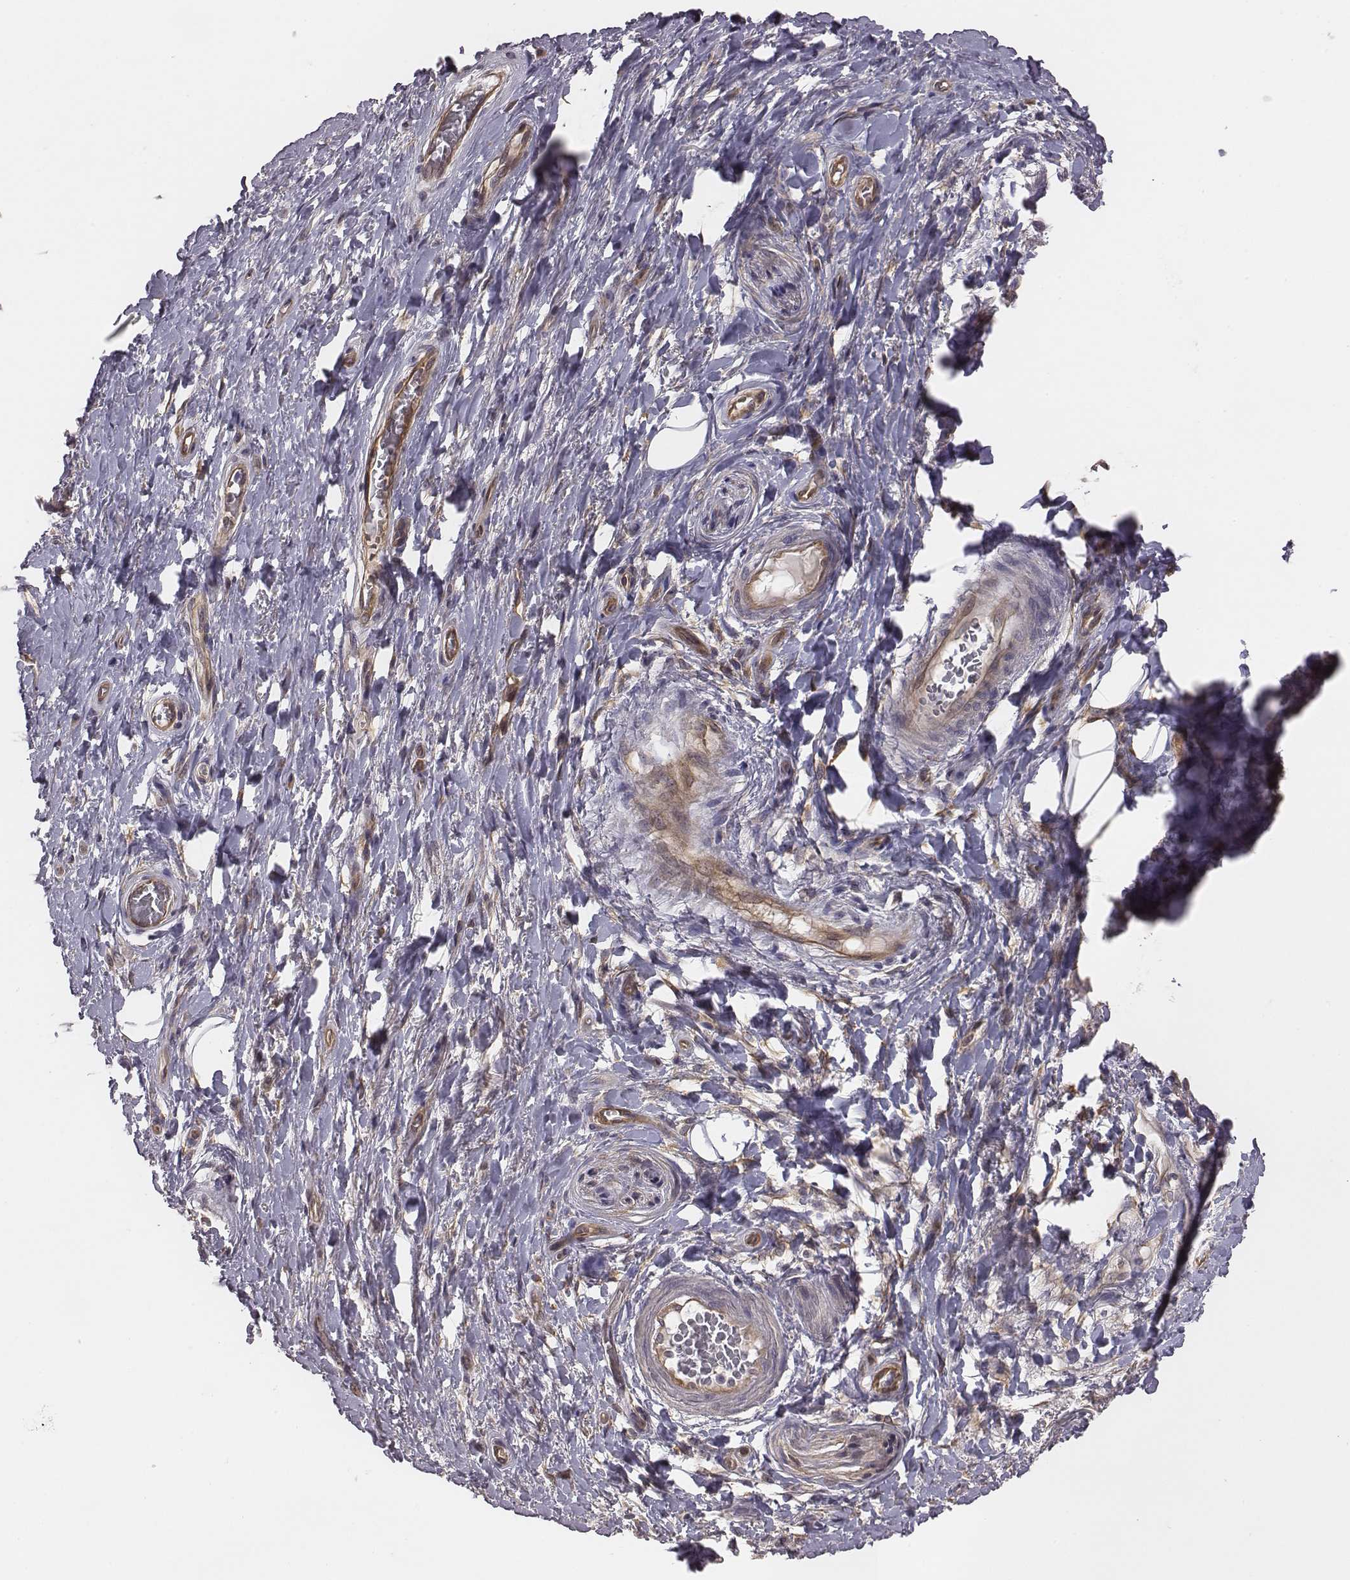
{"staining": {"intensity": "negative", "quantity": "none", "location": "none"}, "tissue": "adipose tissue", "cell_type": "Adipocytes", "image_type": "normal", "snomed": [{"axis": "morphology", "description": "Normal tissue, NOS"}, {"axis": "topography", "description": "Anal"}, {"axis": "topography", "description": "Peripheral nerve tissue"}], "caption": "Image shows no protein staining in adipocytes of normal adipose tissue. (DAB (3,3'-diaminobenzidine) immunohistochemistry, high magnification).", "gene": "SCARF1", "patient": {"sex": "male", "age": 53}}